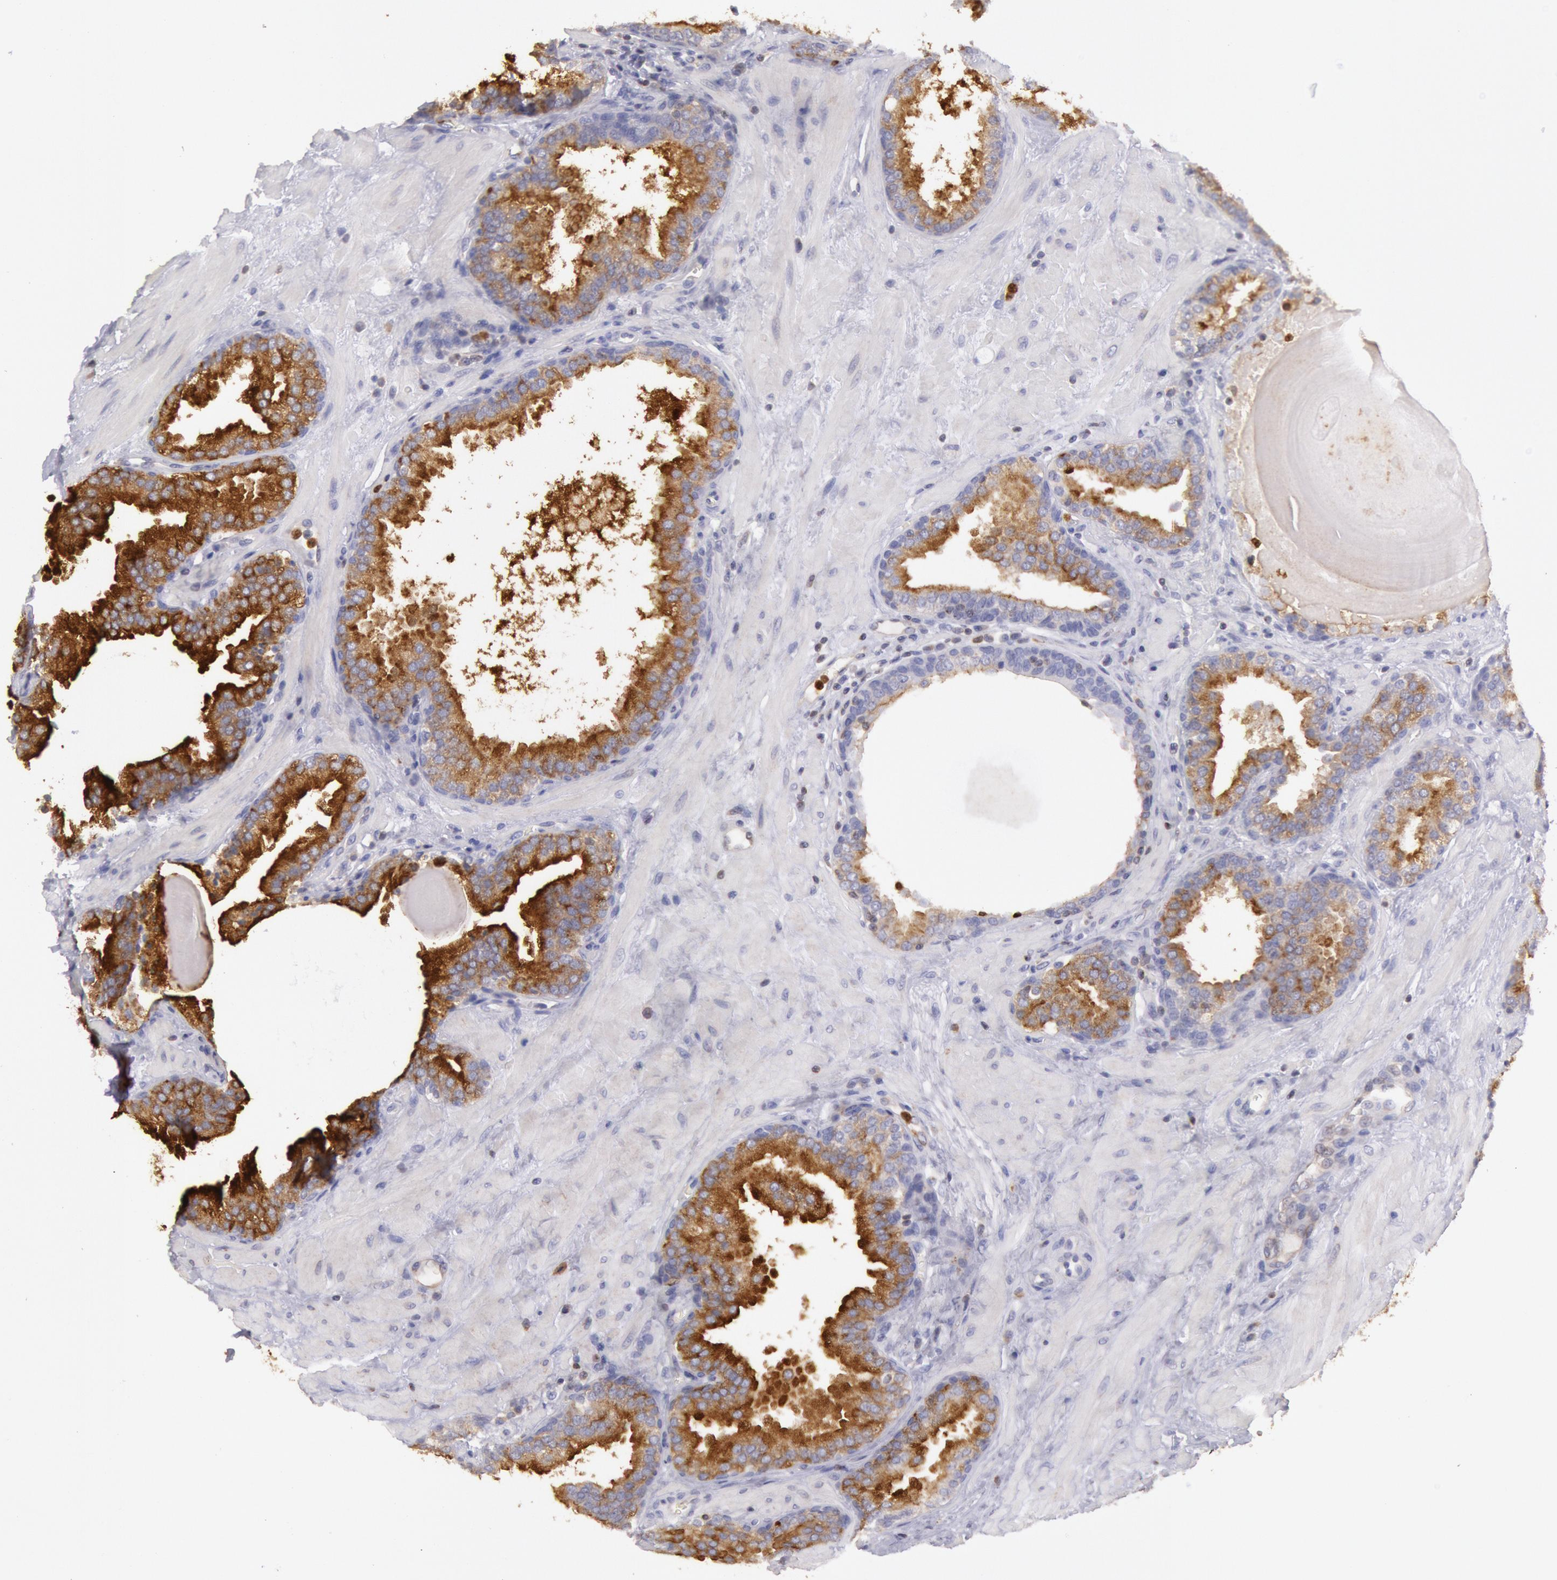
{"staining": {"intensity": "moderate", "quantity": ">75%", "location": "cytoplasmic/membranous"}, "tissue": "prostate", "cell_type": "Glandular cells", "image_type": "normal", "snomed": [{"axis": "morphology", "description": "Normal tissue, NOS"}, {"axis": "topography", "description": "Prostate"}], "caption": "Immunohistochemical staining of unremarkable prostate displays moderate cytoplasmic/membranous protein positivity in approximately >75% of glandular cells.", "gene": "RAB27A", "patient": {"sex": "male", "age": 51}}